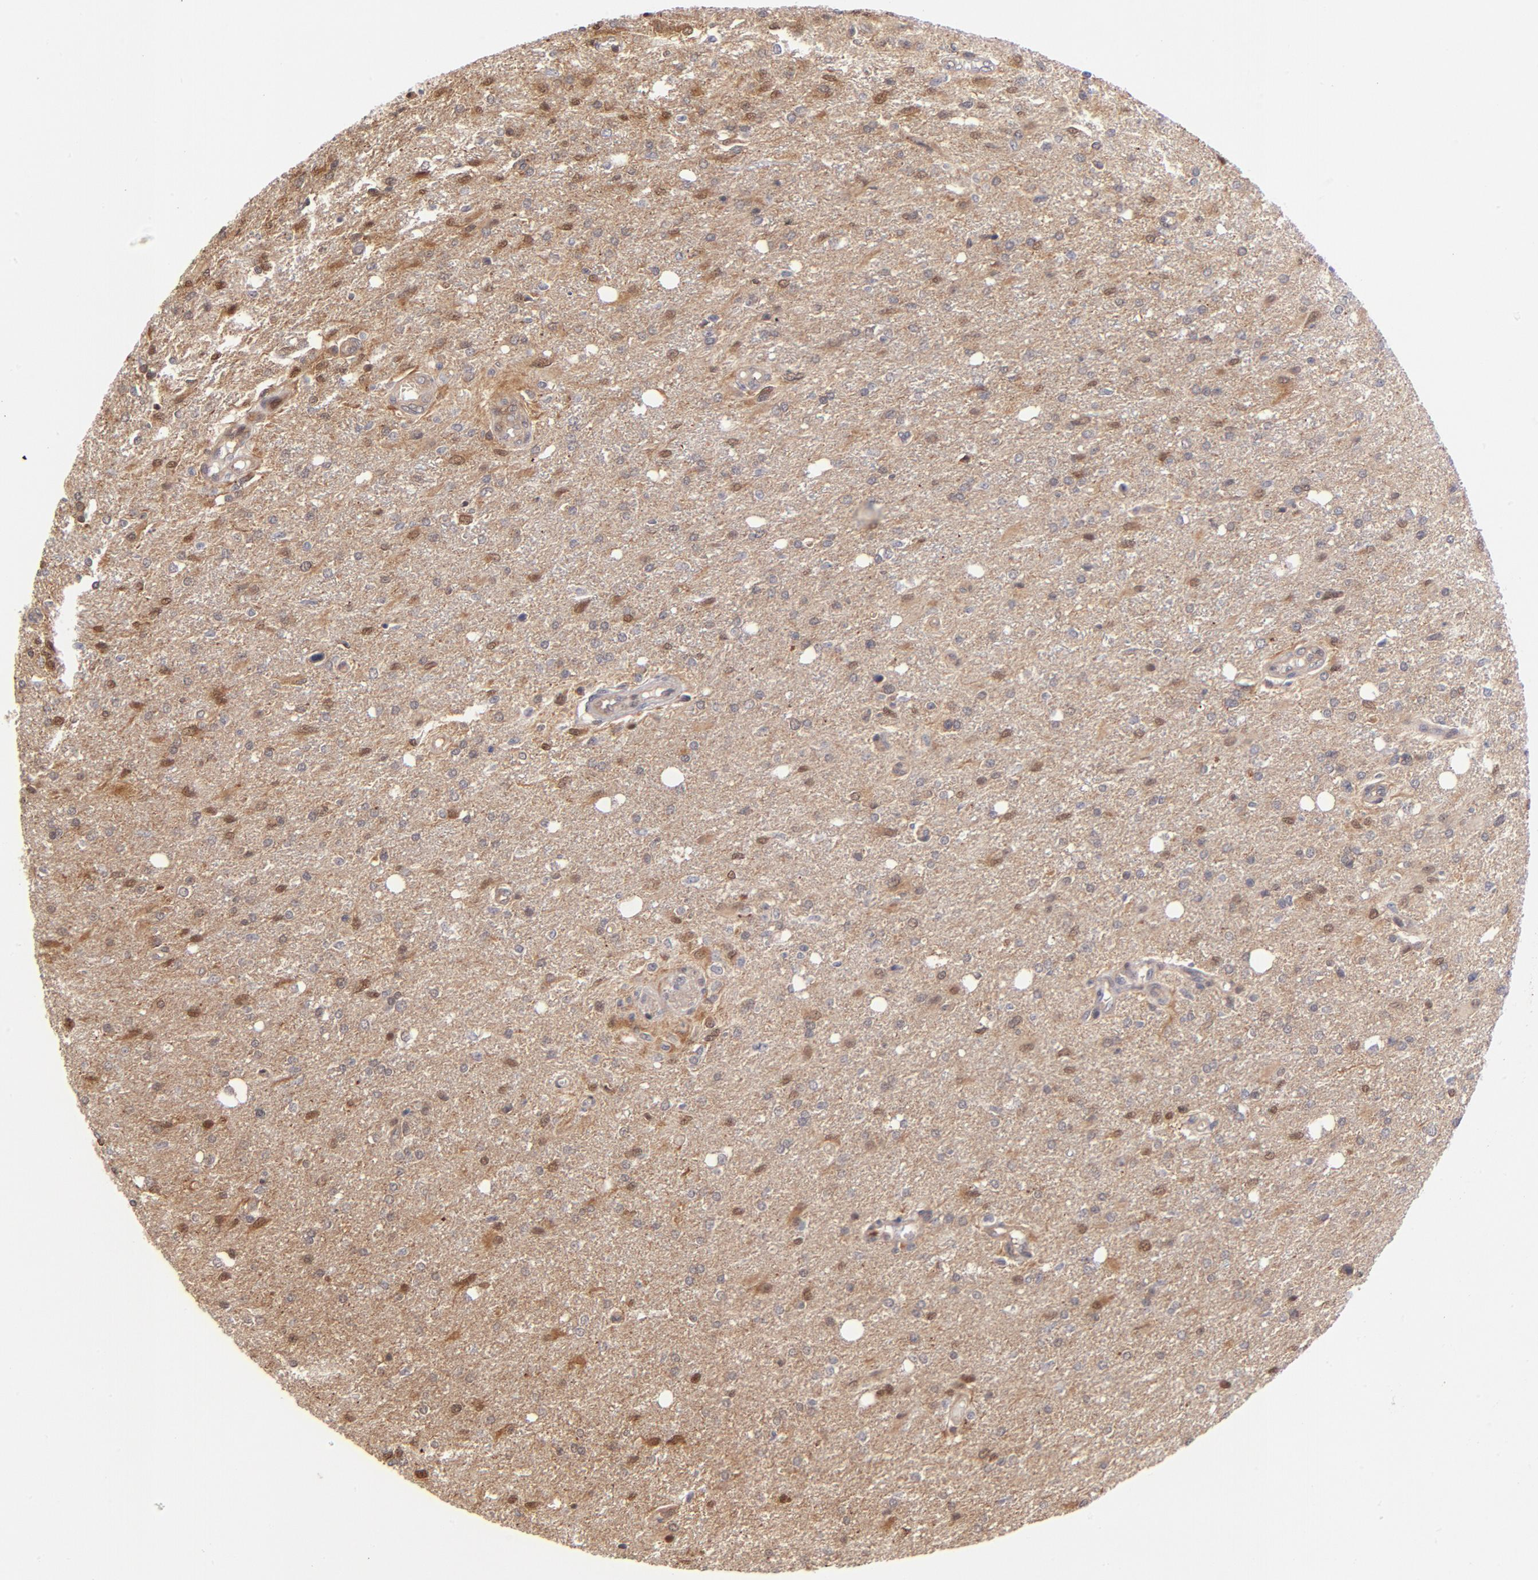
{"staining": {"intensity": "moderate", "quantity": "25%-75%", "location": "cytoplasmic/membranous,nuclear"}, "tissue": "glioma", "cell_type": "Tumor cells", "image_type": "cancer", "snomed": [{"axis": "morphology", "description": "Glioma, malignant, High grade"}, {"axis": "topography", "description": "Cerebral cortex"}], "caption": "Protein expression analysis of human malignant glioma (high-grade) reveals moderate cytoplasmic/membranous and nuclear expression in about 25%-75% of tumor cells. The protein of interest is stained brown, and the nuclei are stained in blue (DAB (3,3'-diaminobenzidine) IHC with brightfield microscopy, high magnification).", "gene": "YWHAB", "patient": {"sex": "male", "age": 76}}